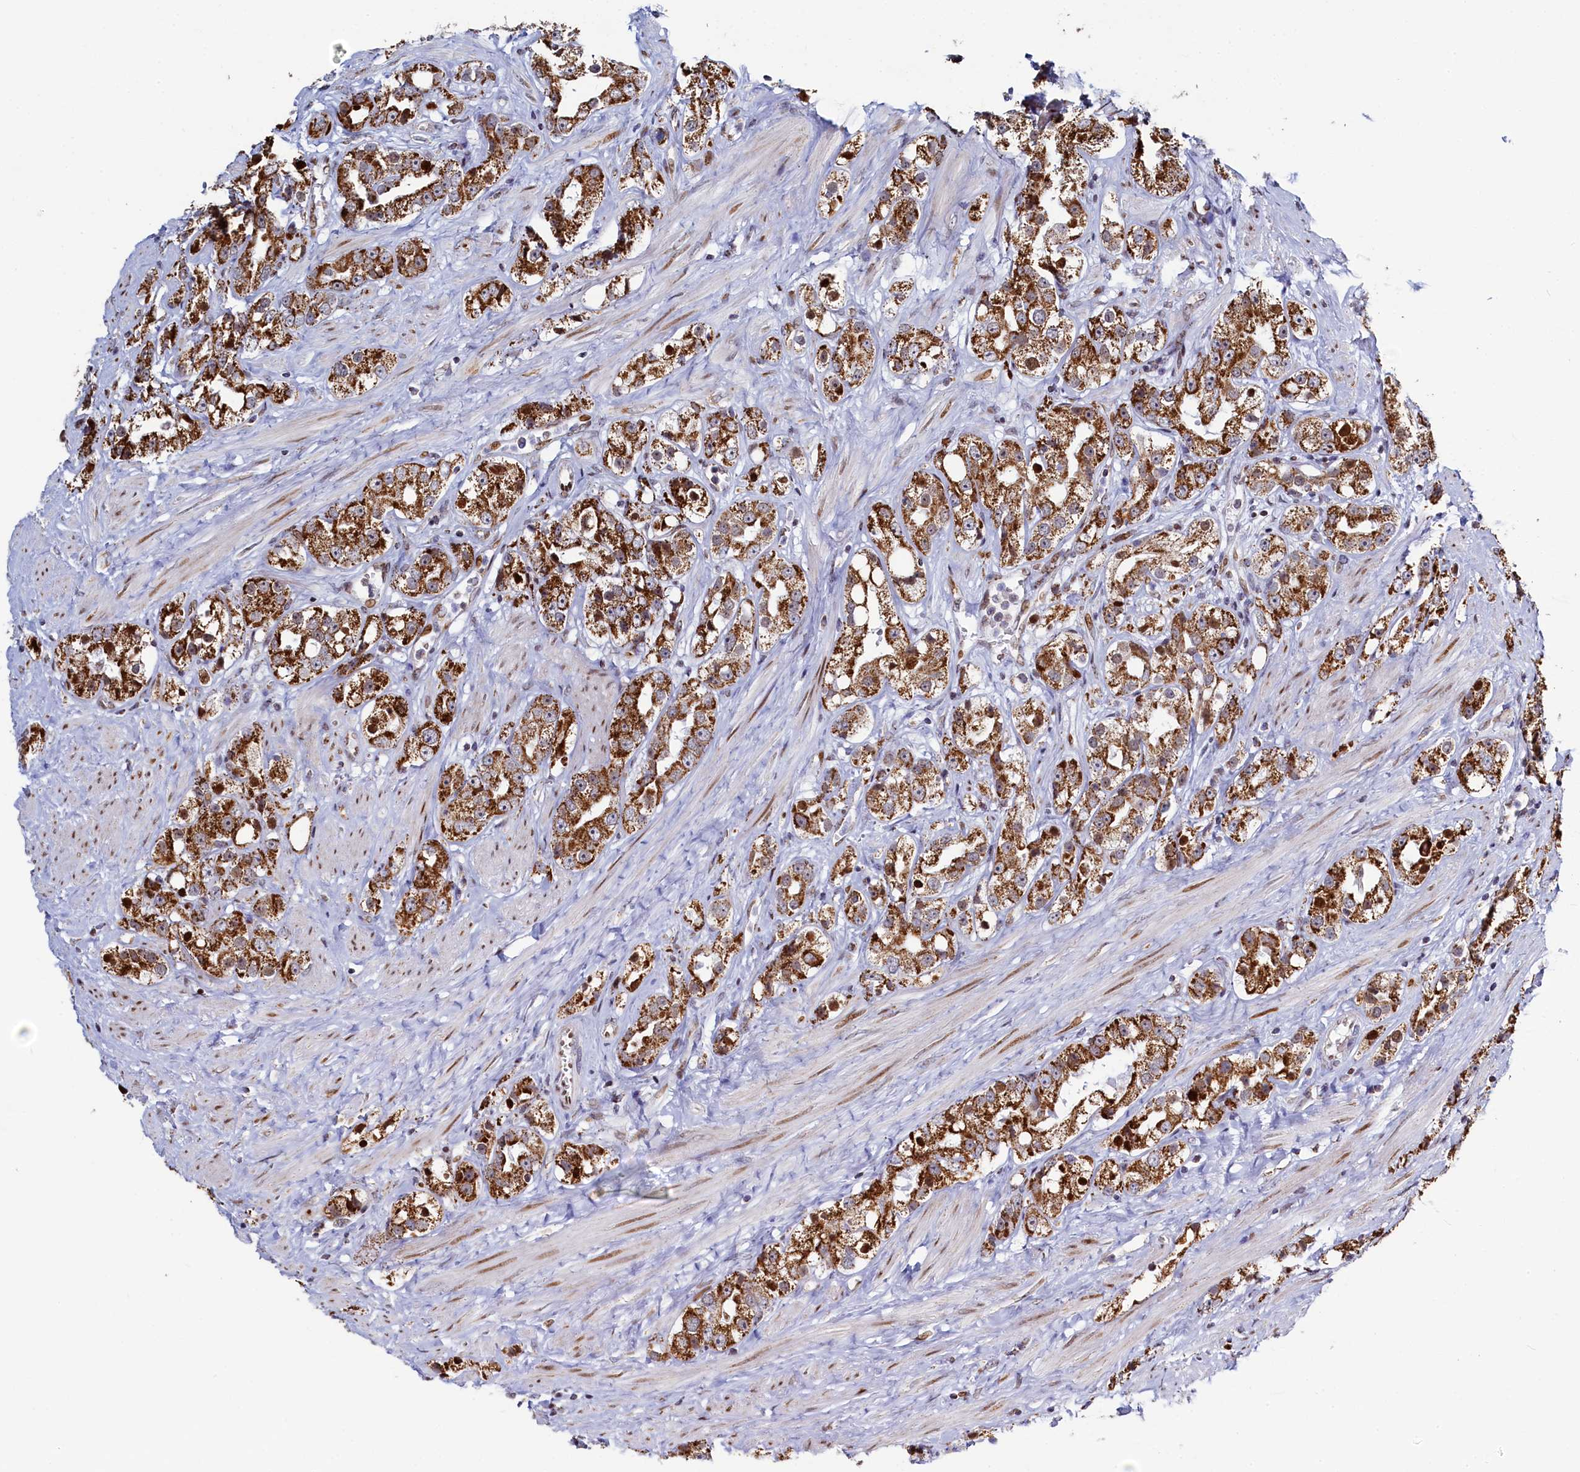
{"staining": {"intensity": "strong", "quantity": ">75%", "location": "cytoplasmic/membranous"}, "tissue": "prostate cancer", "cell_type": "Tumor cells", "image_type": "cancer", "snomed": [{"axis": "morphology", "description": "Adenocarcinoma, NOS"}, {"axis": "topography", "description": "Prostate"}], "caption": "Immunohistochemistry of human prostate adenocarcinoma displays high levels of strong cytoplasmic/membranous staining in approximately >75% of tumor cells.", "gene": "HDGFL3", "patient": {"sex": "male", "age": 79}}